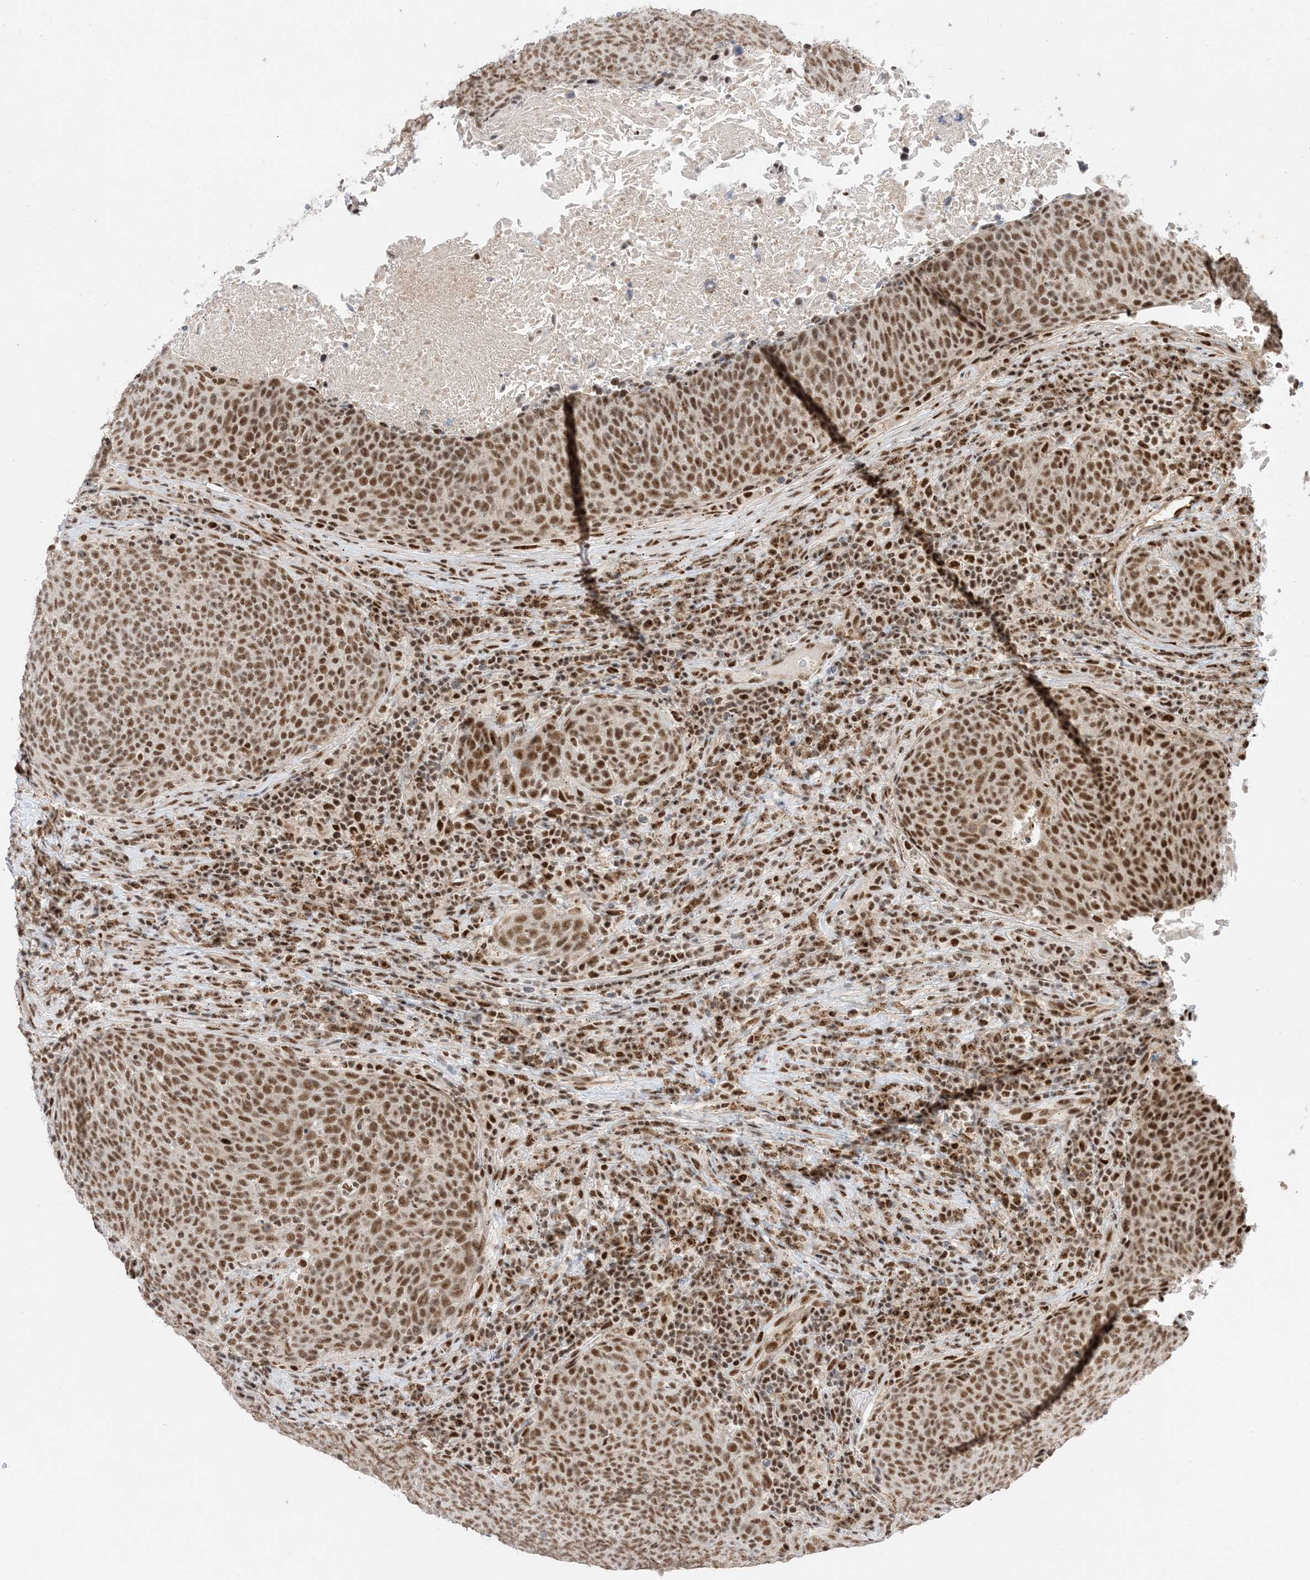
{"staining": {"intensity": "moderate", "quantity": ">75%", "location": "nuclear"}, "tissue": "head and neck cancer", "cell_type": "Tumor cells", "image_type": "cancer", "snomed": [{"axis": "morphology", "description": "Squamous cell carcinoma, NOS"}, {"axis": "morphology", "description": "Squamous cell carcinoma, metastatic, NOS"}, {"axis": "topography", "description": "Lymph node"}, {"axis": "topography", "description": "Head-Neck"}], "caption": "The photomicrograph shows immunohistochemical staining of head and neck cancer (squamous cell carcinoma). There is moderate nuclear staining is appreciated in about >75% of tumor cells. Ihc stains the protein in brown and the nuclei are stained blue.", "gene": "SF3A3", "patient": {"sex": "male", "age": 62}}